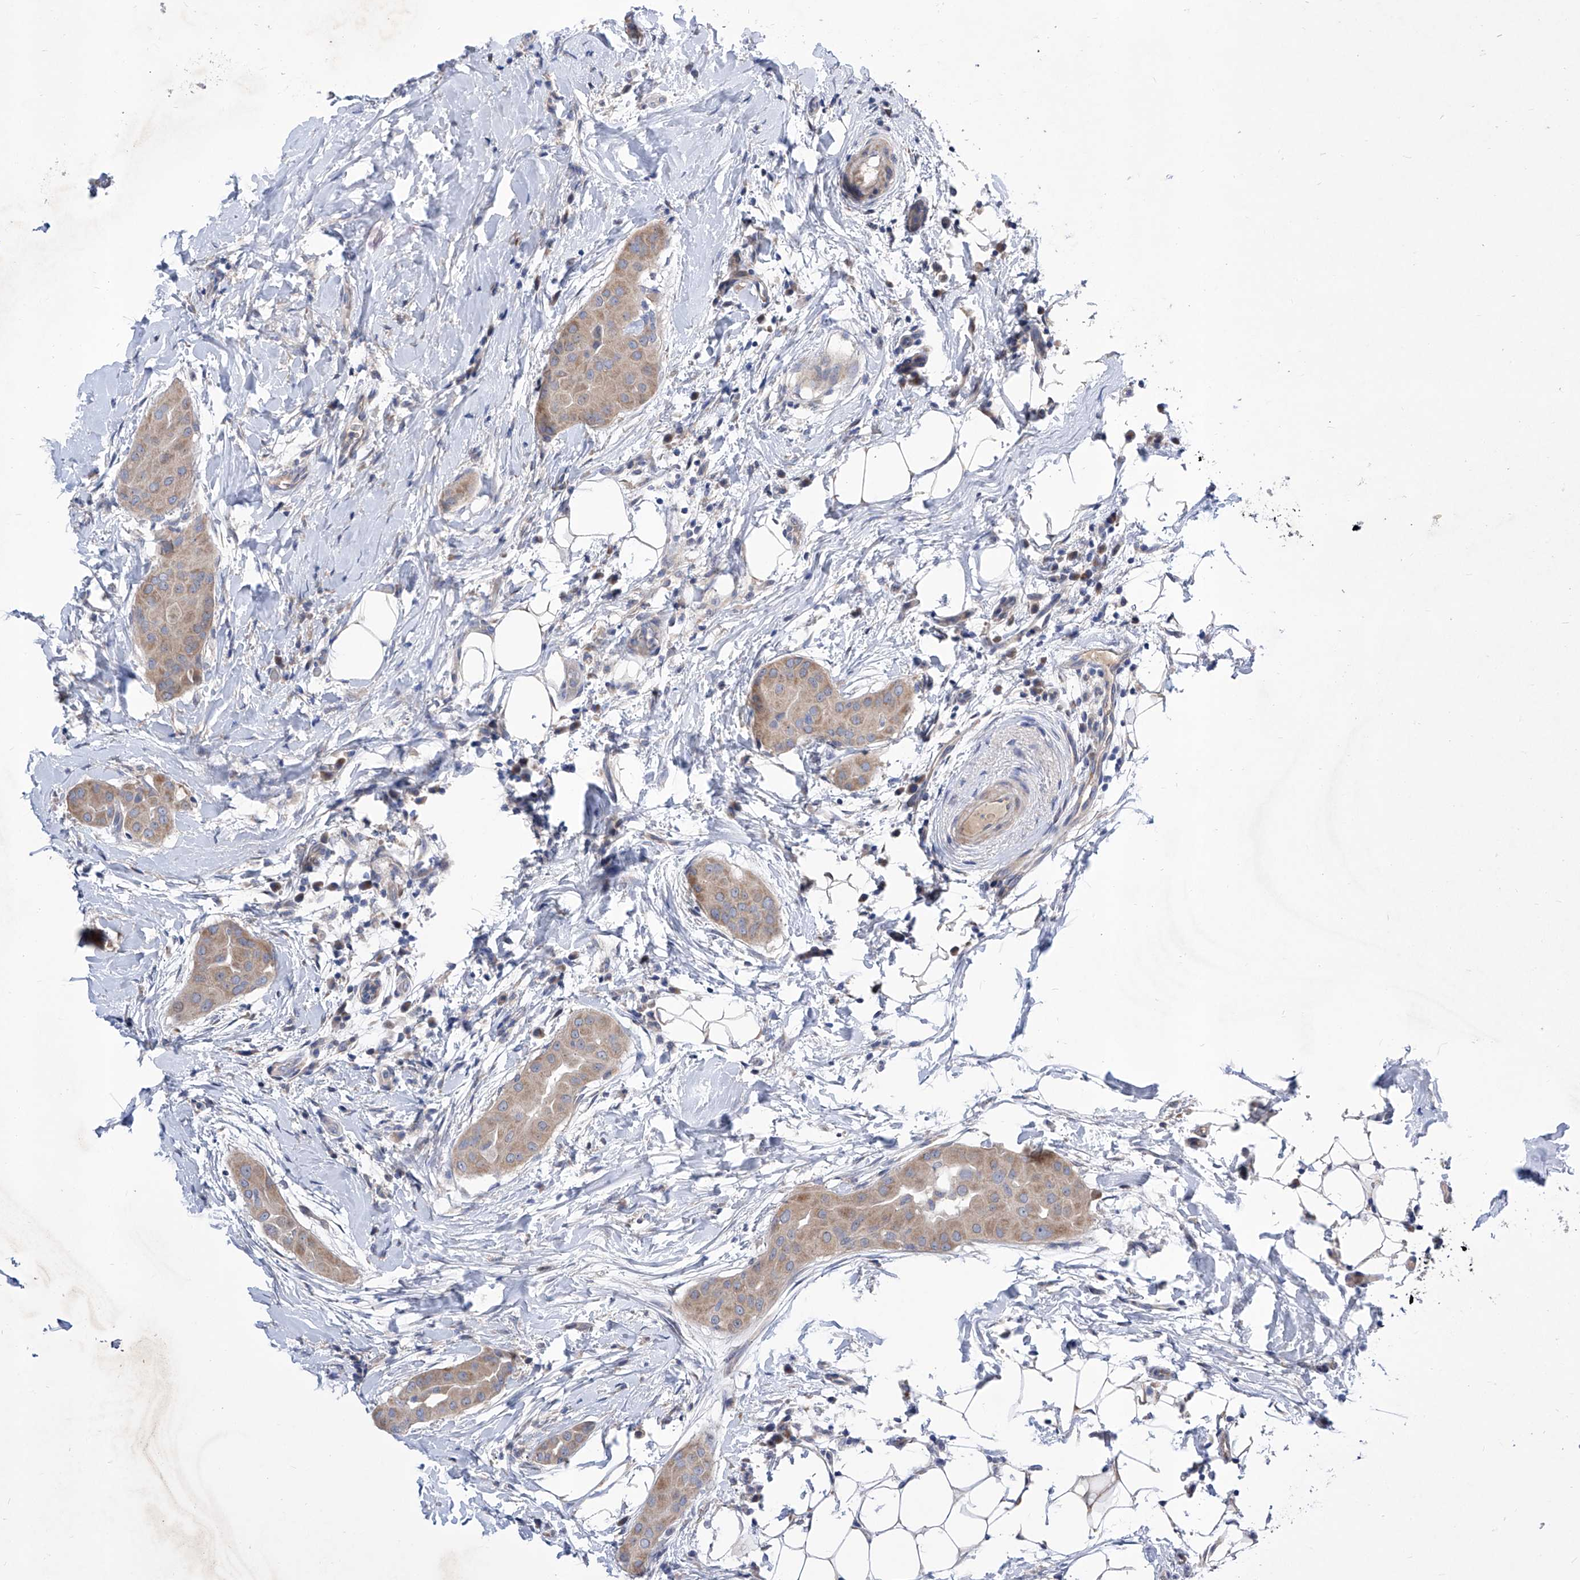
{"staining": {"intensity": "weak", "quantity": ">75%", "location": "cytoplasmic/membranous"}, "tissue": "thyroid cancer", "cell_type": "Tumor cells", "image_type": "cancer", "snomed": [{"axis": "morphology", "description": "Papillary adenocarcinoma, NOS"}, {"axis": "topography", "description": "Thyroid gland"}], "caption": "High-magnification brightfield microscopy of thyroid papillary adenocarcinoma stained with DAB (3,3'-diaminobenzidine) (brown) and counterstained with hematoxylin (blue). tumor cells exhibit weak cytoplasmic/membranous positivity is identified in approximately>75% of cells.", "gene": "SRBD1", "patient": {"sex": "male", "age": 33}}